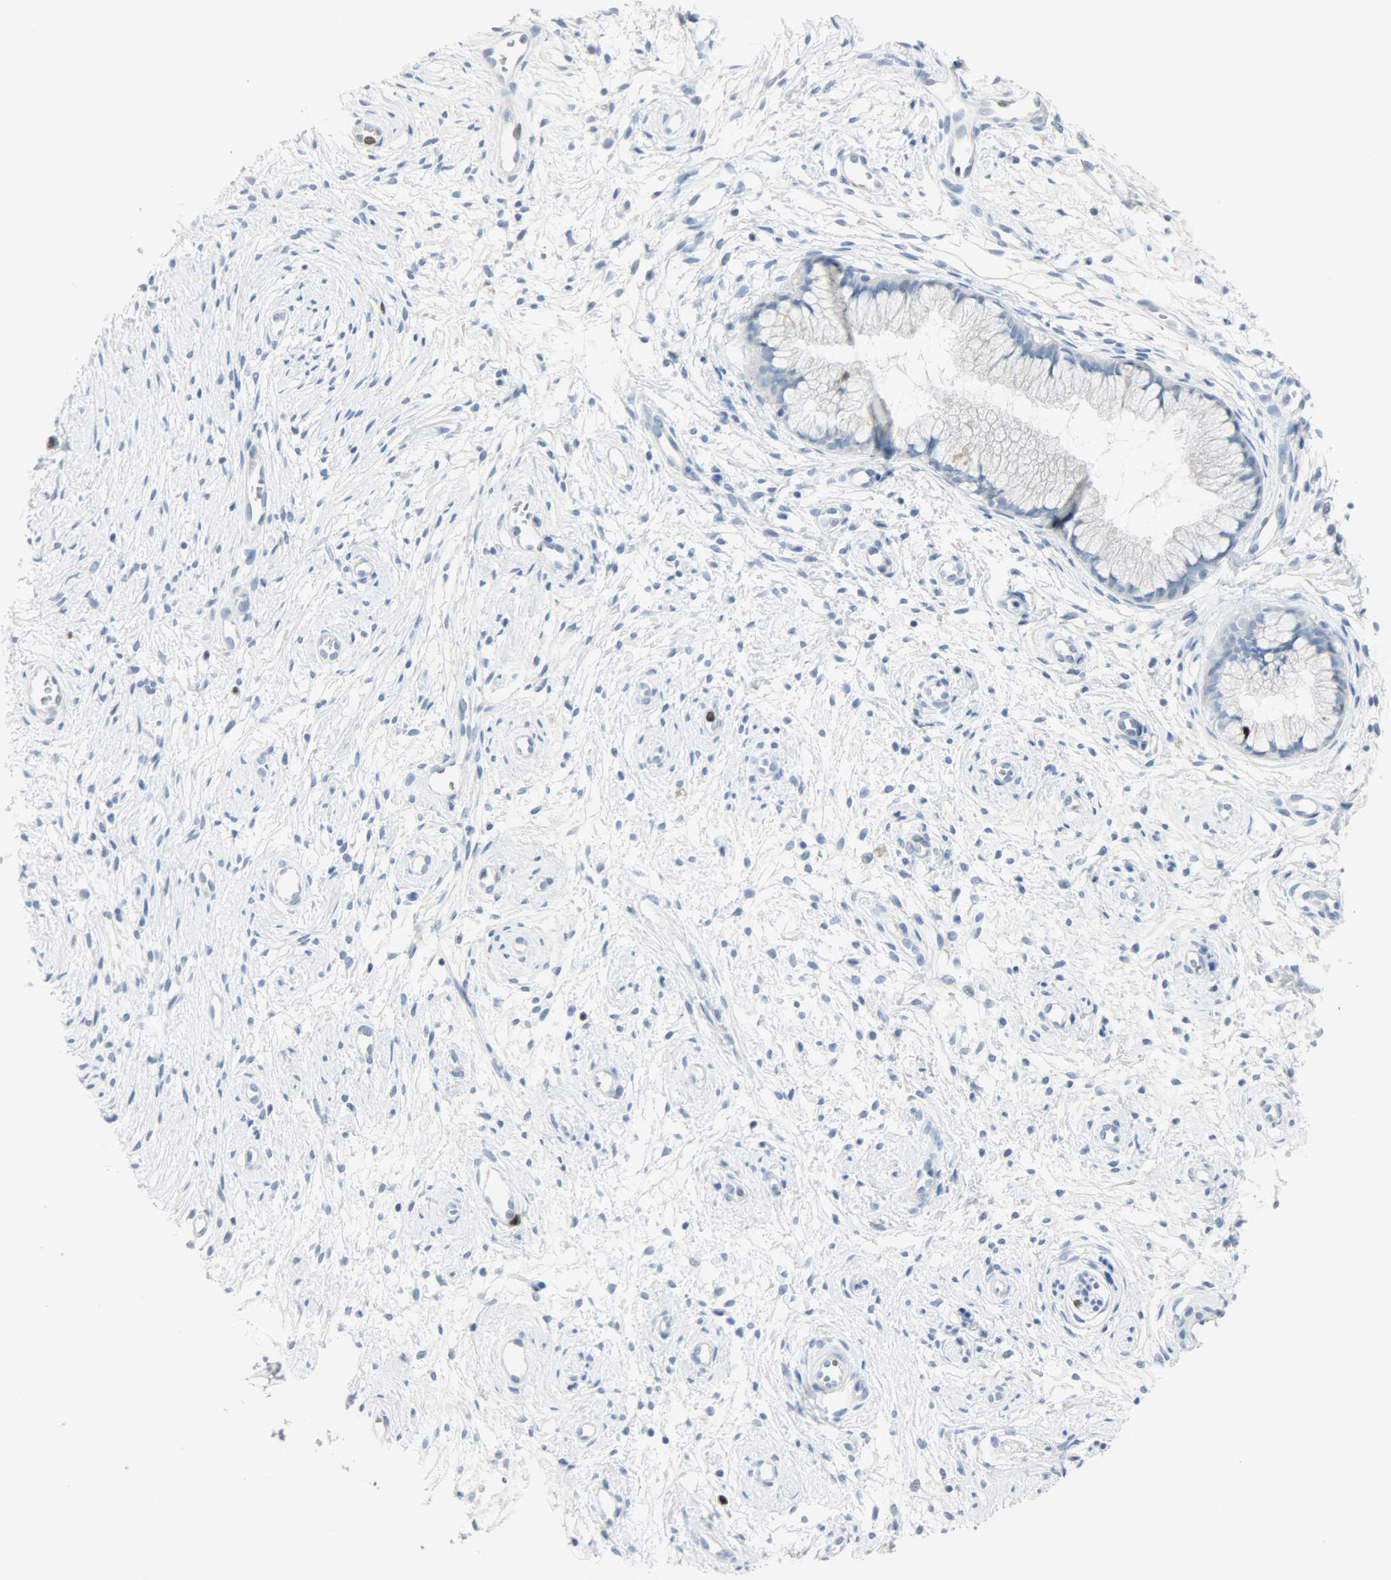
{"staining": {"intensity": "negative", "quantity": "none", "location": "none"}, "tissue": "cervix", "cell_type": "Glandular cells", "image_type": "normal", "snomed": [{"axis": "morphology", "description": "Normal tissue, NOS"}, {"axis": "topography", "description": "Cervix"}], "caption": "IHC of benign human cervix exhibits no positivity in glandular cells.", "gene": "HELLS", "patient": {"sex": "female", "age": 39}}